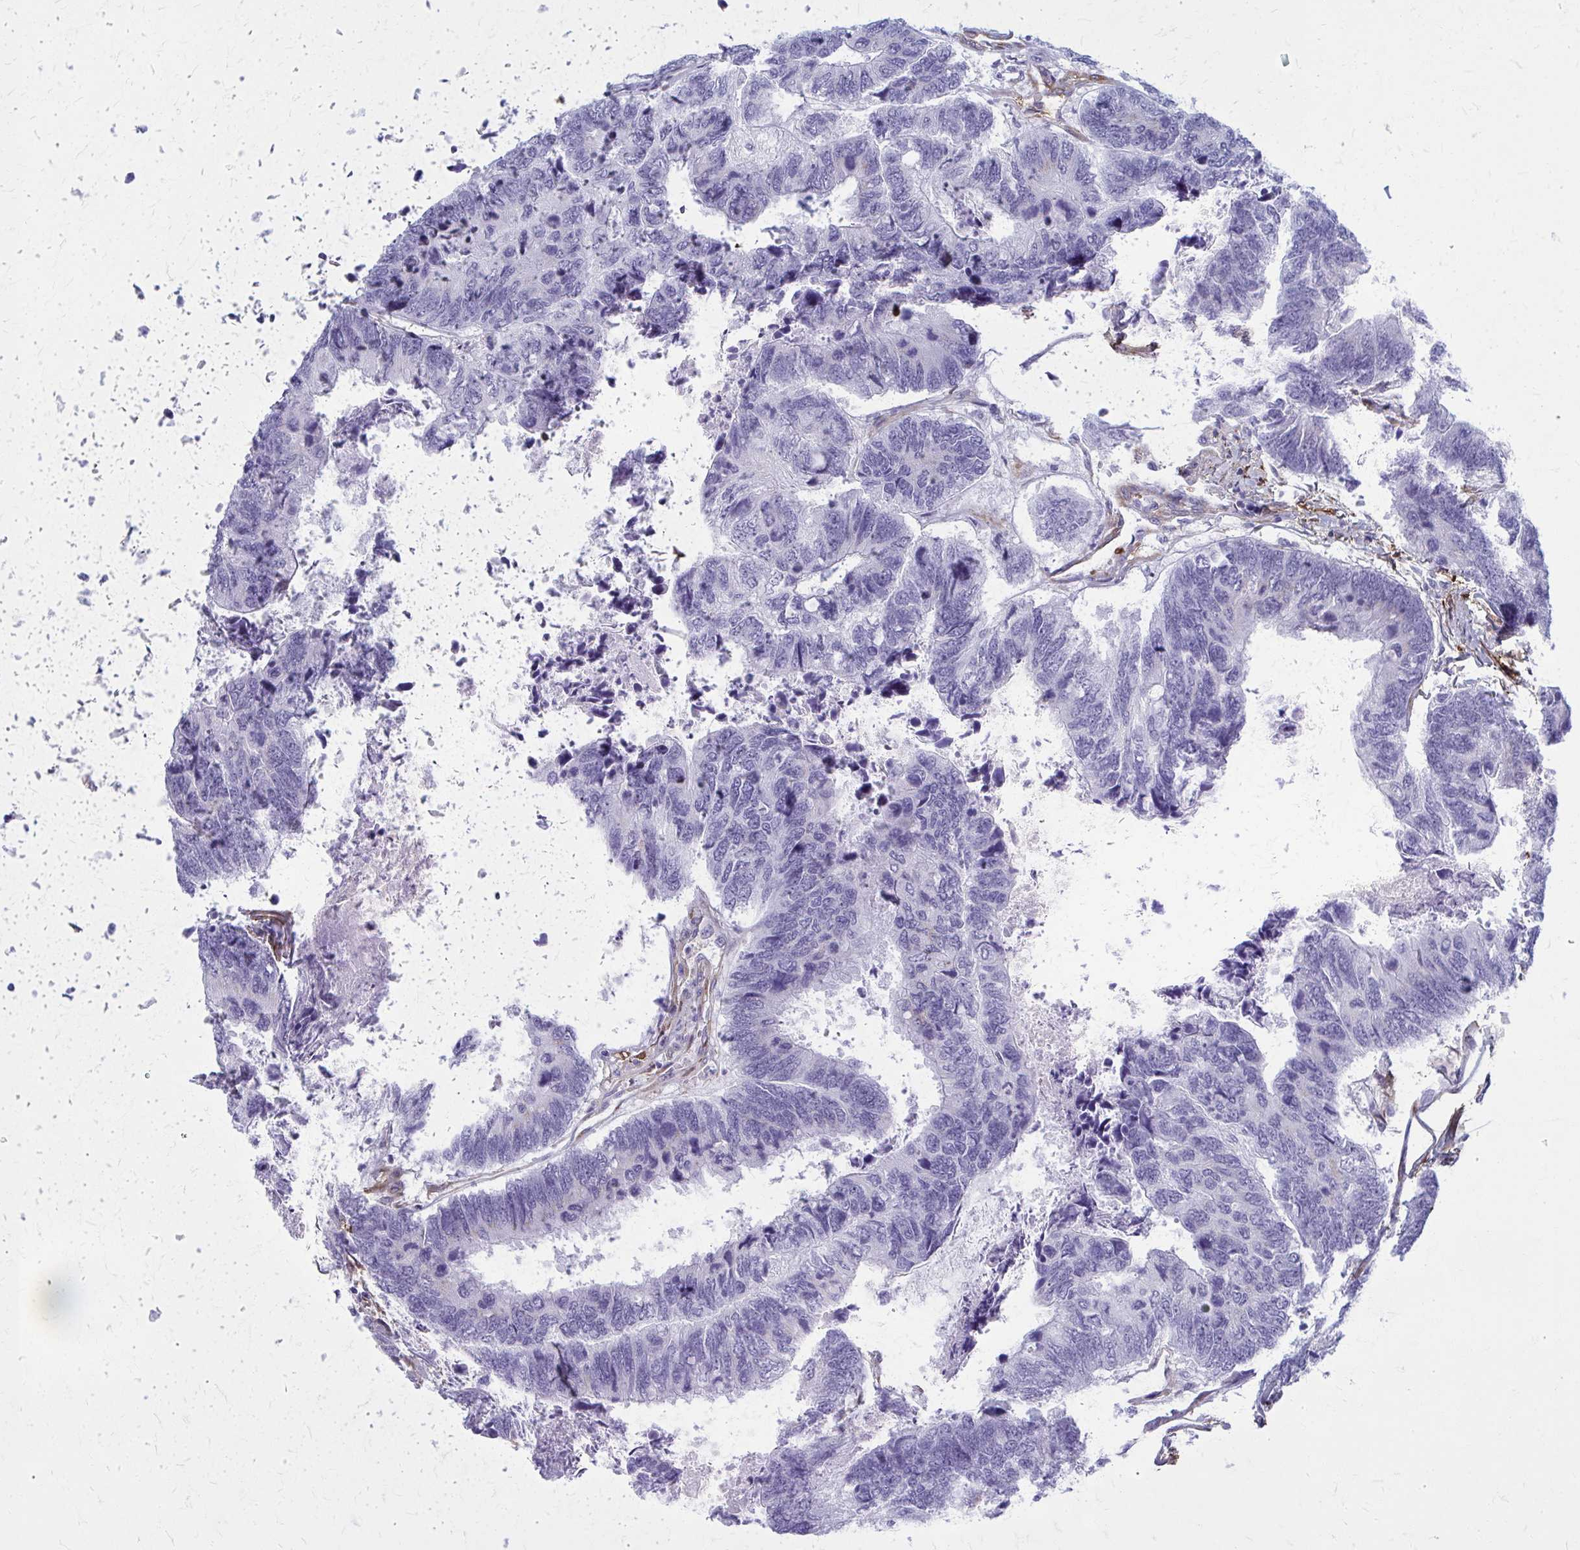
{"staining": {"intensity": "negative", "quantity": "none", "location": "none"}, "tissue": "colorectal cancer", "cell_type": "Tumor cells", "image_type": "cancer", "snomed": [{"axis": "morphology", "description": "Adenocarcinoma, NOS"}, {"axis": "topography", "description": "Colon"}], "caption": "There is no significant staining in tumor cells of colorectal cancer (adenocarcinoma). (Stains: DAB immunohistochemistry with hematoxylin counter stain, Microscopy: brightfield microscopy at high magnification).", "gene": "AKAP12", "patient": {"sex": "female", "age": 67}}